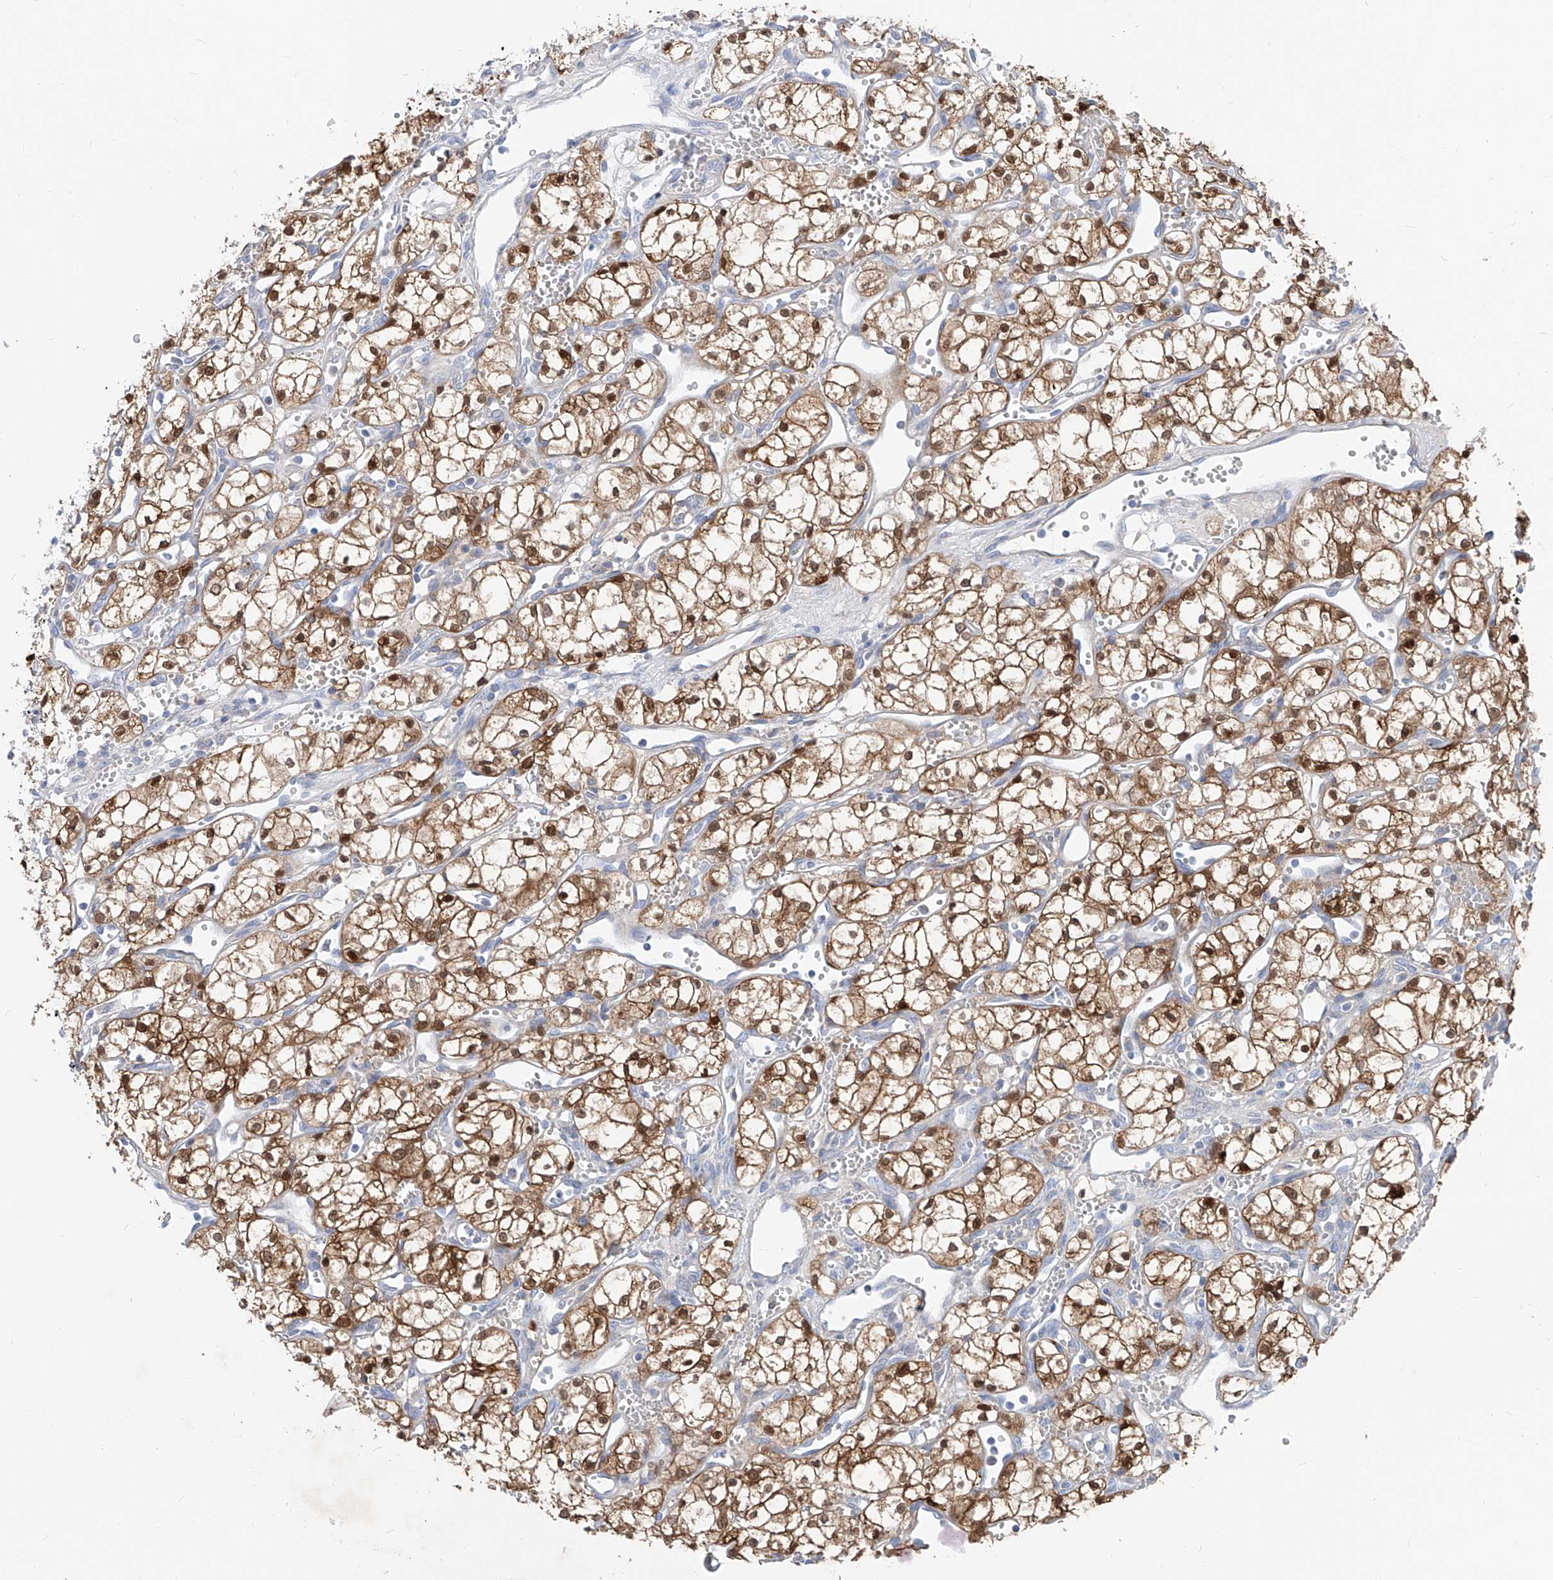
{"staining": {"intensity": "moderate", "quantity": ">75%", "location": "cytoplasmic/membranous,nuclear"}, "tissue": "renal cancer", "cell_type": "Tumor cells", "image_type": "cancer", "snomed": [{"axis": "morphology", "description": "Adenocarcinoma, NOS"}, {"axis": "topography", "description": "Kidney"}], "caption": "Human adenocarcinoma (renal) stained with a protein marker demonstrates moderate staining in tumor cells.", "gene": "UFL1", "patient": {"sex": "male", "age": 59}}